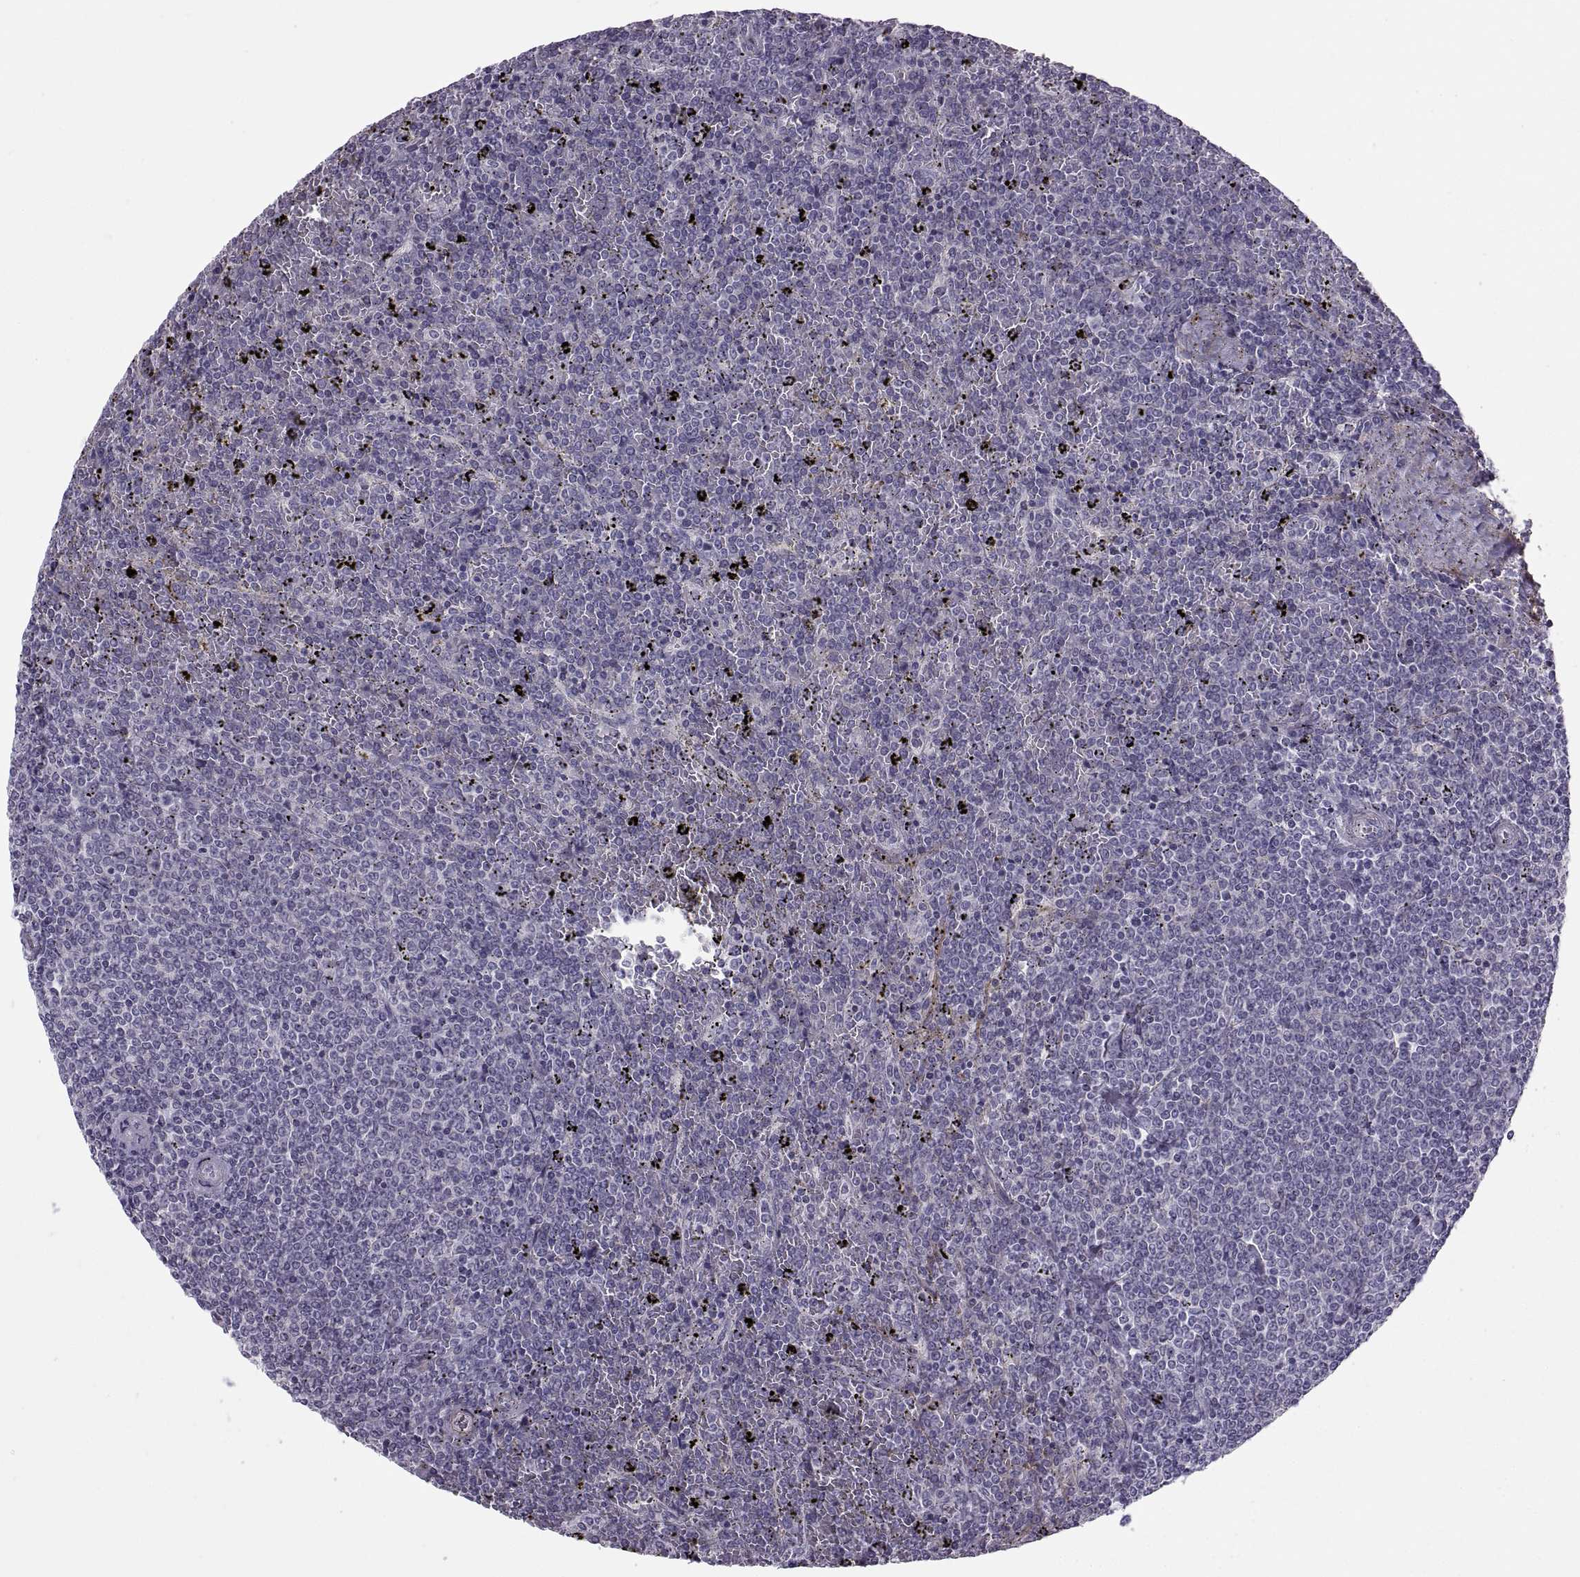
{"staining": {"intensity": "negative", "quantity": "none", "location": "none"}, "tissue": "lymphoma", "cell_type": "Tumor cells", "image_type": "cancer", "snomed": [{"axis": "morphology", "description": "Malignant lymphoma, non-Hodgkin's type, Low grade"}, {"axis": "topography", "description": "Spleen"}], "caption": "A photomicrograph of human low-grade malignant lymphoma, non-Hodgkin's type is negative for staining in tumor cells. (DAB immunohistochemistry (IHC) visualized using brightfield microscopy, high magnification).", "gene": "BSPH1", "patient": {"sex": "female", "age": 77}}